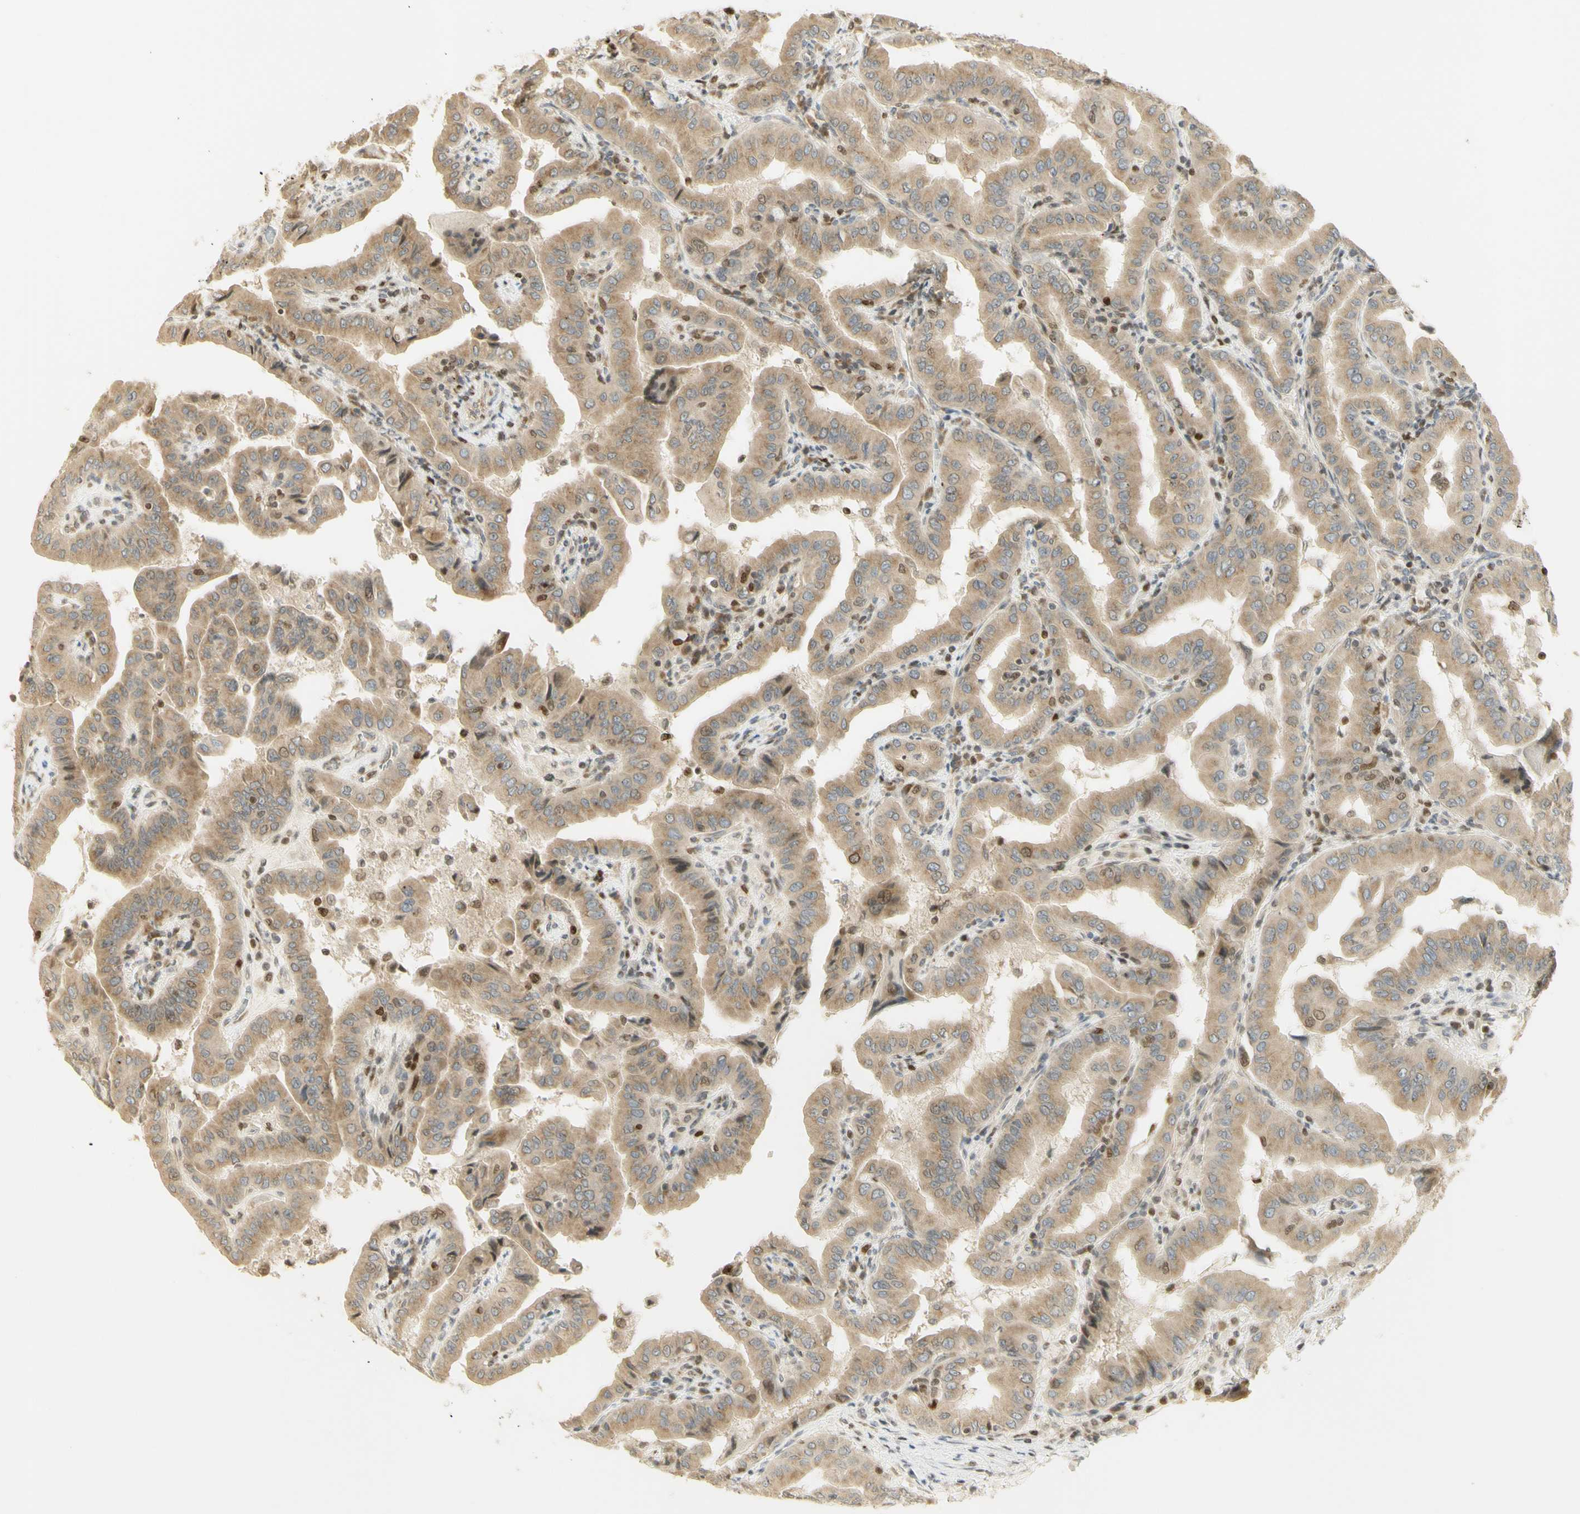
{"staining": {"intensity": "moderate", "quantity": ">75%", "location": "cytoplasmic/membranous,nuclear"}, "tissue": "thyroid cancer", "cell_type": "Tumor cells", "image_type": "cancer", "snomed": [{"axis": "morphology", "description": "Papillary adenocarcinoma, NOS"}, {"axis": "topography", "description": "Thyroid gland"}], "caption": "An image of papillary adenocarcinoma (thyroid) stained for a protein reveals moderate cytoplasmic/membranous and nuclear brown staining in tumor cells.", "gene": "KIF11", "patient": {"sex": "male", "age": 33}}